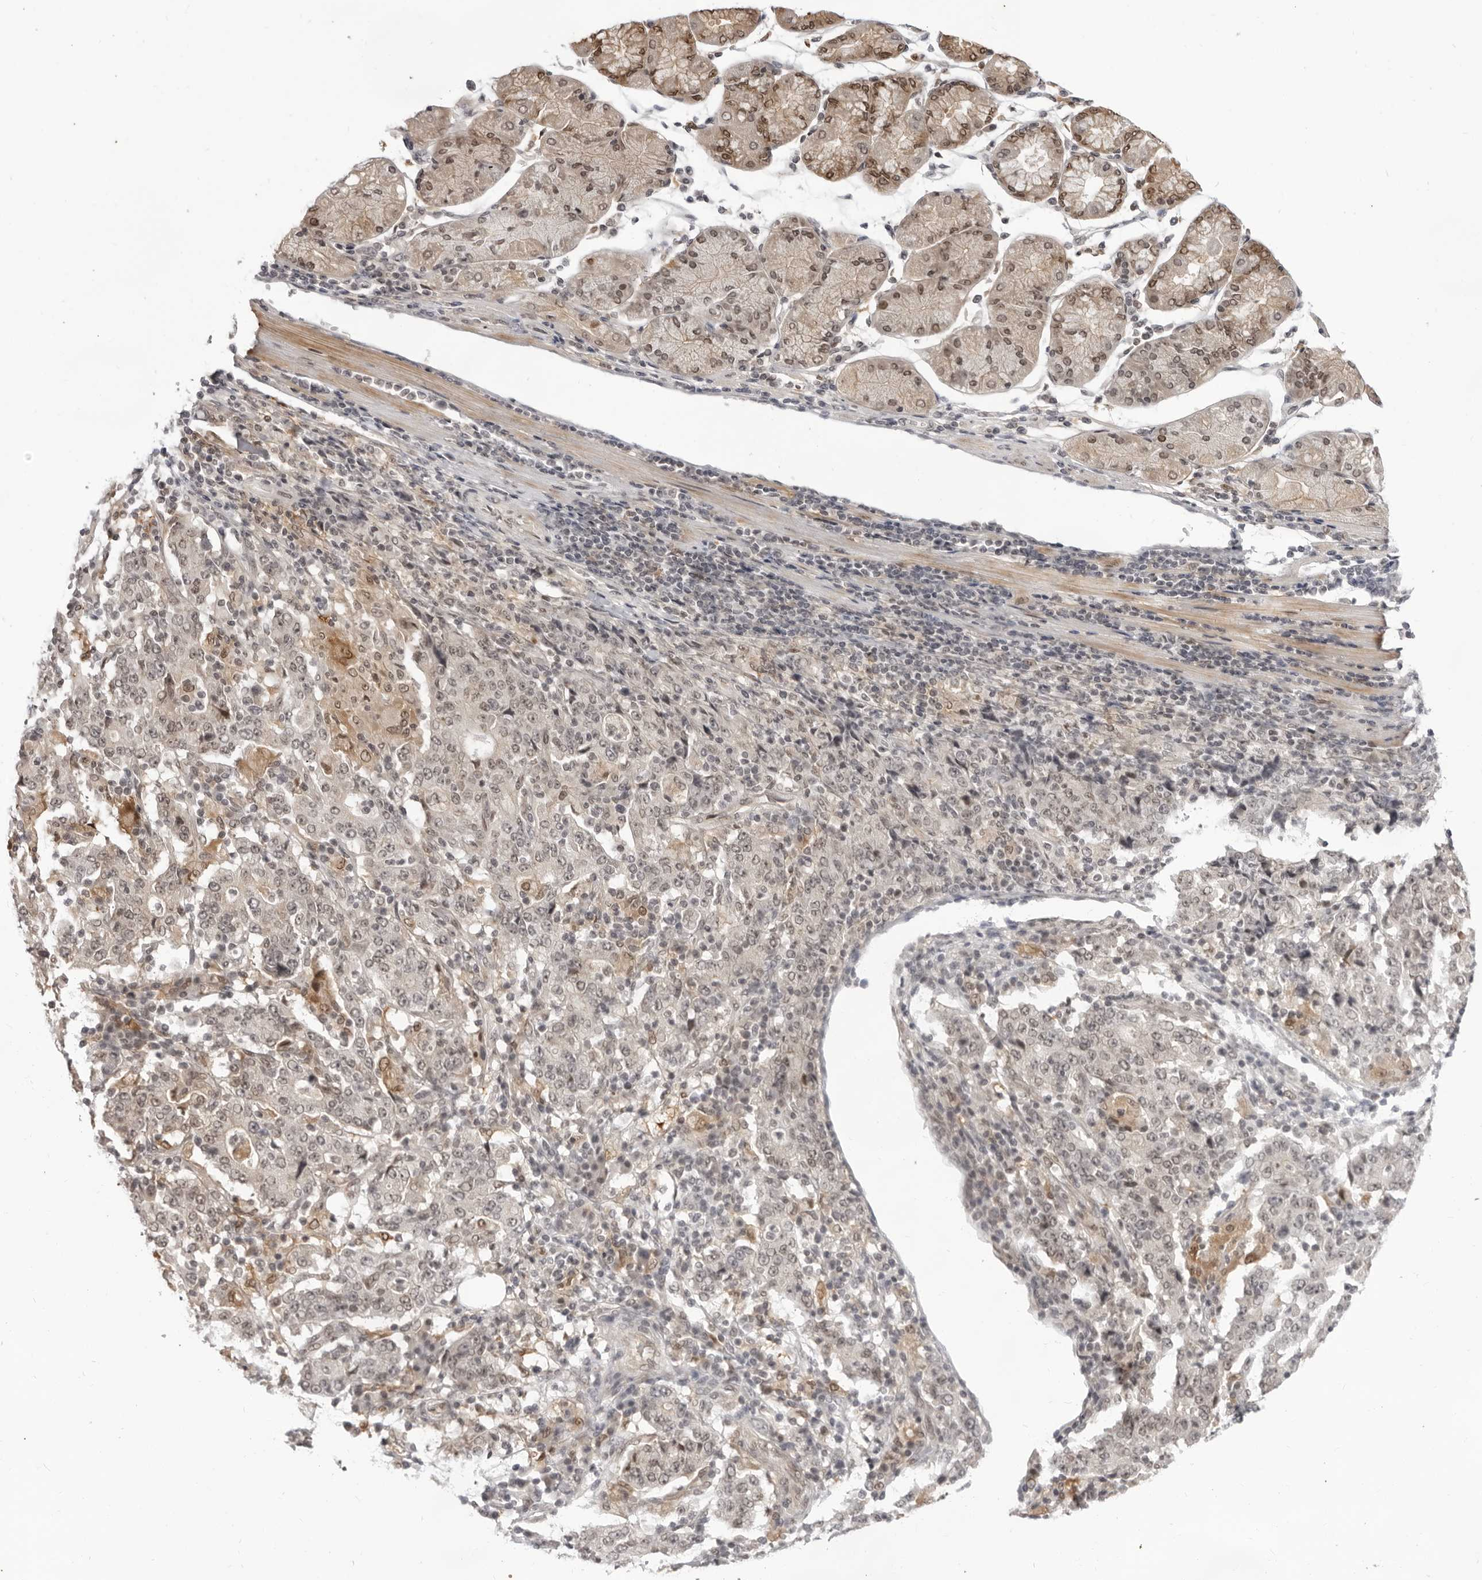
{"staining": {"intensity": "weak", "quantity": ">75%", "location": "nuclear"}, "tissue": "stomach cancer", "cell_type": "Tumor cells", "image_type": "cancer", "snomed": [{"axis": "morphology", "description": "Normal tissue, NOS"}, {"axis": "morphology", "description": "Adenocarcinoma, NOS"}, {"axis": "topography", "description": "Stomach, upper"}, {"axis": "topography", "description": "Stomach"}], "caption": "Immunohistochemical staining of adenocarcinoma (stomach) shows low levels of weak nuclear protein expression in about >75% of tumor cells.", "gene": "SRGAP2", "patient": {"sex": "male", "age": 59}}